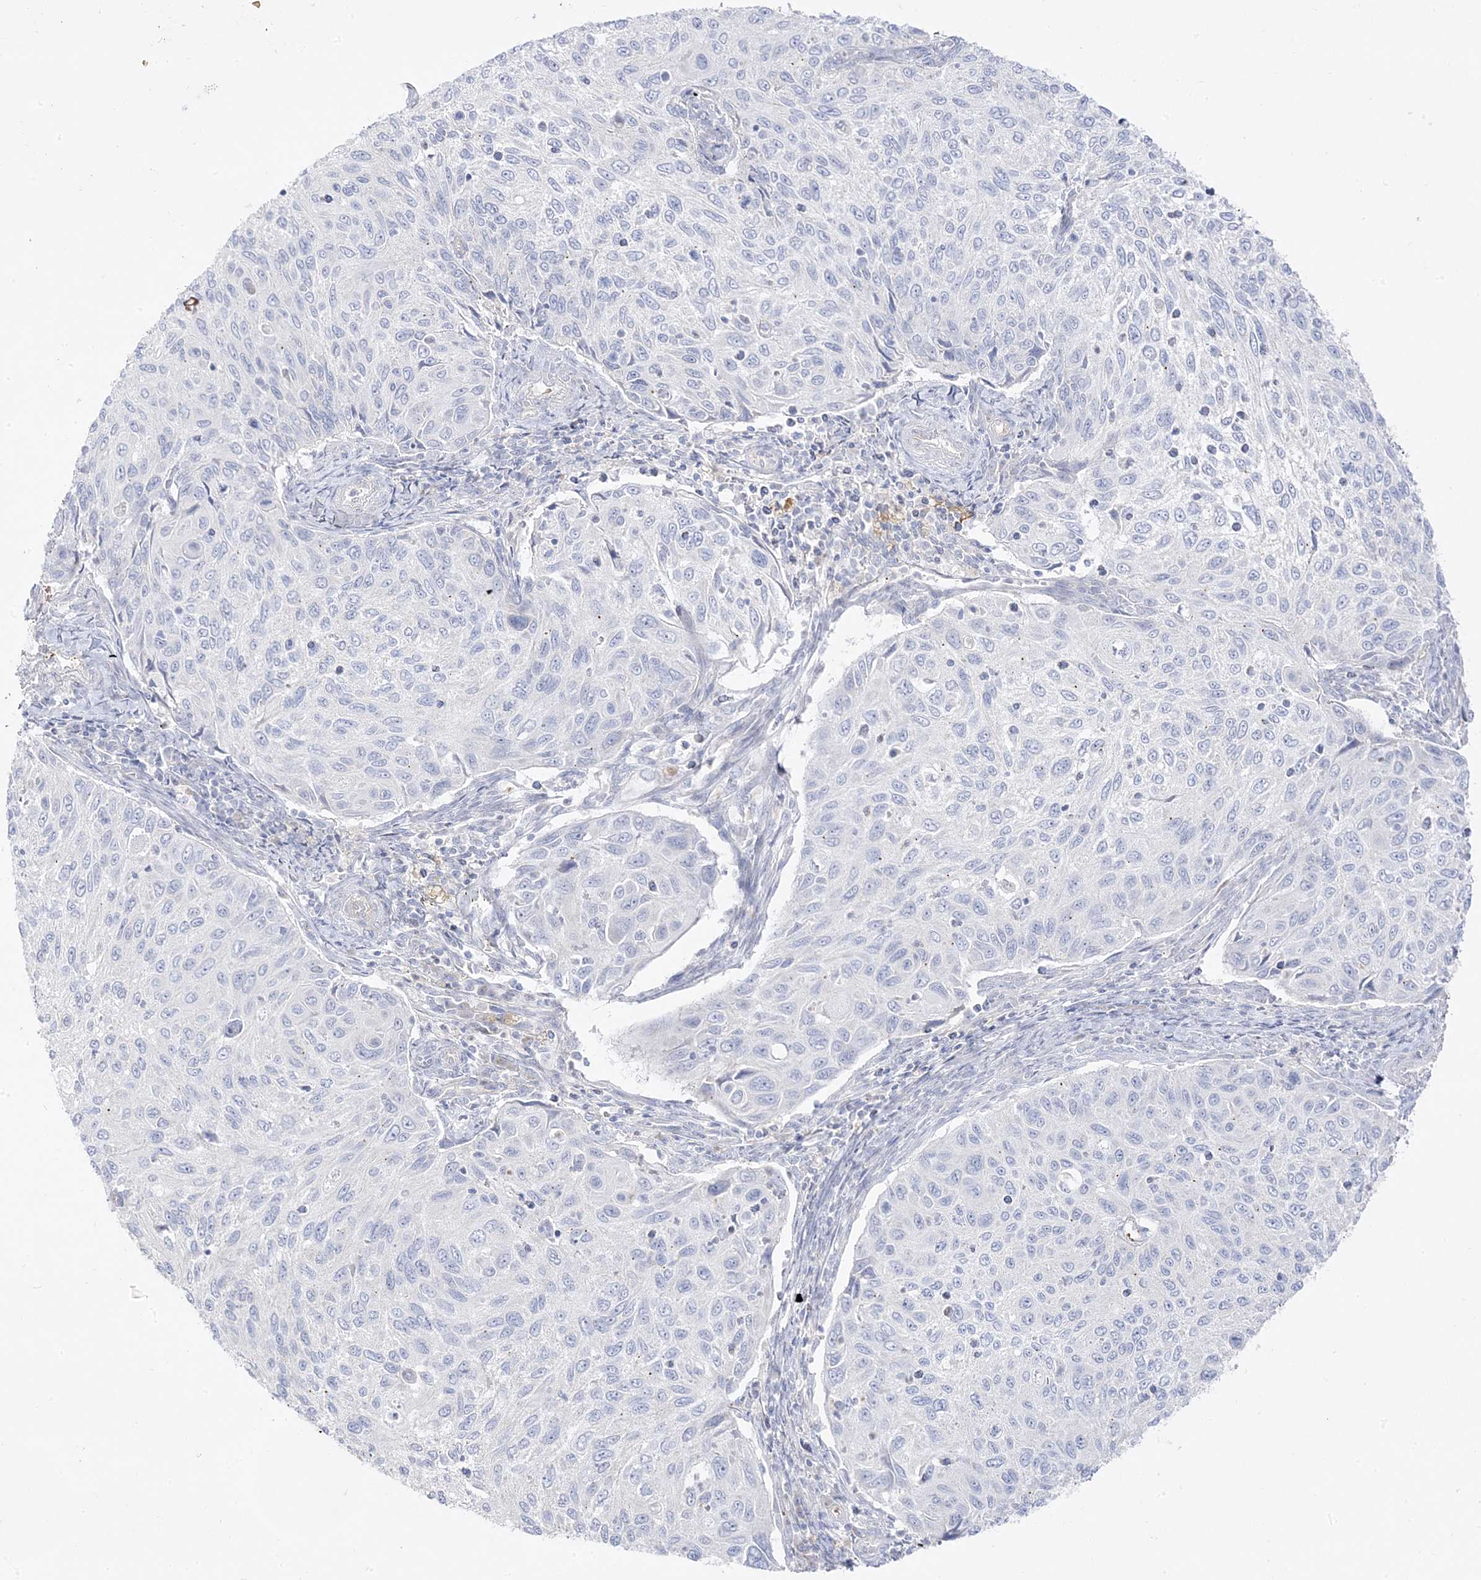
{"staining": {"intensity": "negative", "quantity": "none", "location": "none"}, "tissue": "cervical cancer", "cell_type": "Tumor cells", "image_type": "cancer", "snomed": [{"axis": "morphology", "description": "Squamous cell carcinoma, NOS"}, {"axis": "topography", "description": "Cervix"}], "caption": "Cervical squamous cell carcinoma was stained to show a protein in brown. There is no significant staining in tumor cells.", "gene": "TRANK1", "patient": {"sex": "female", "age": 70}}